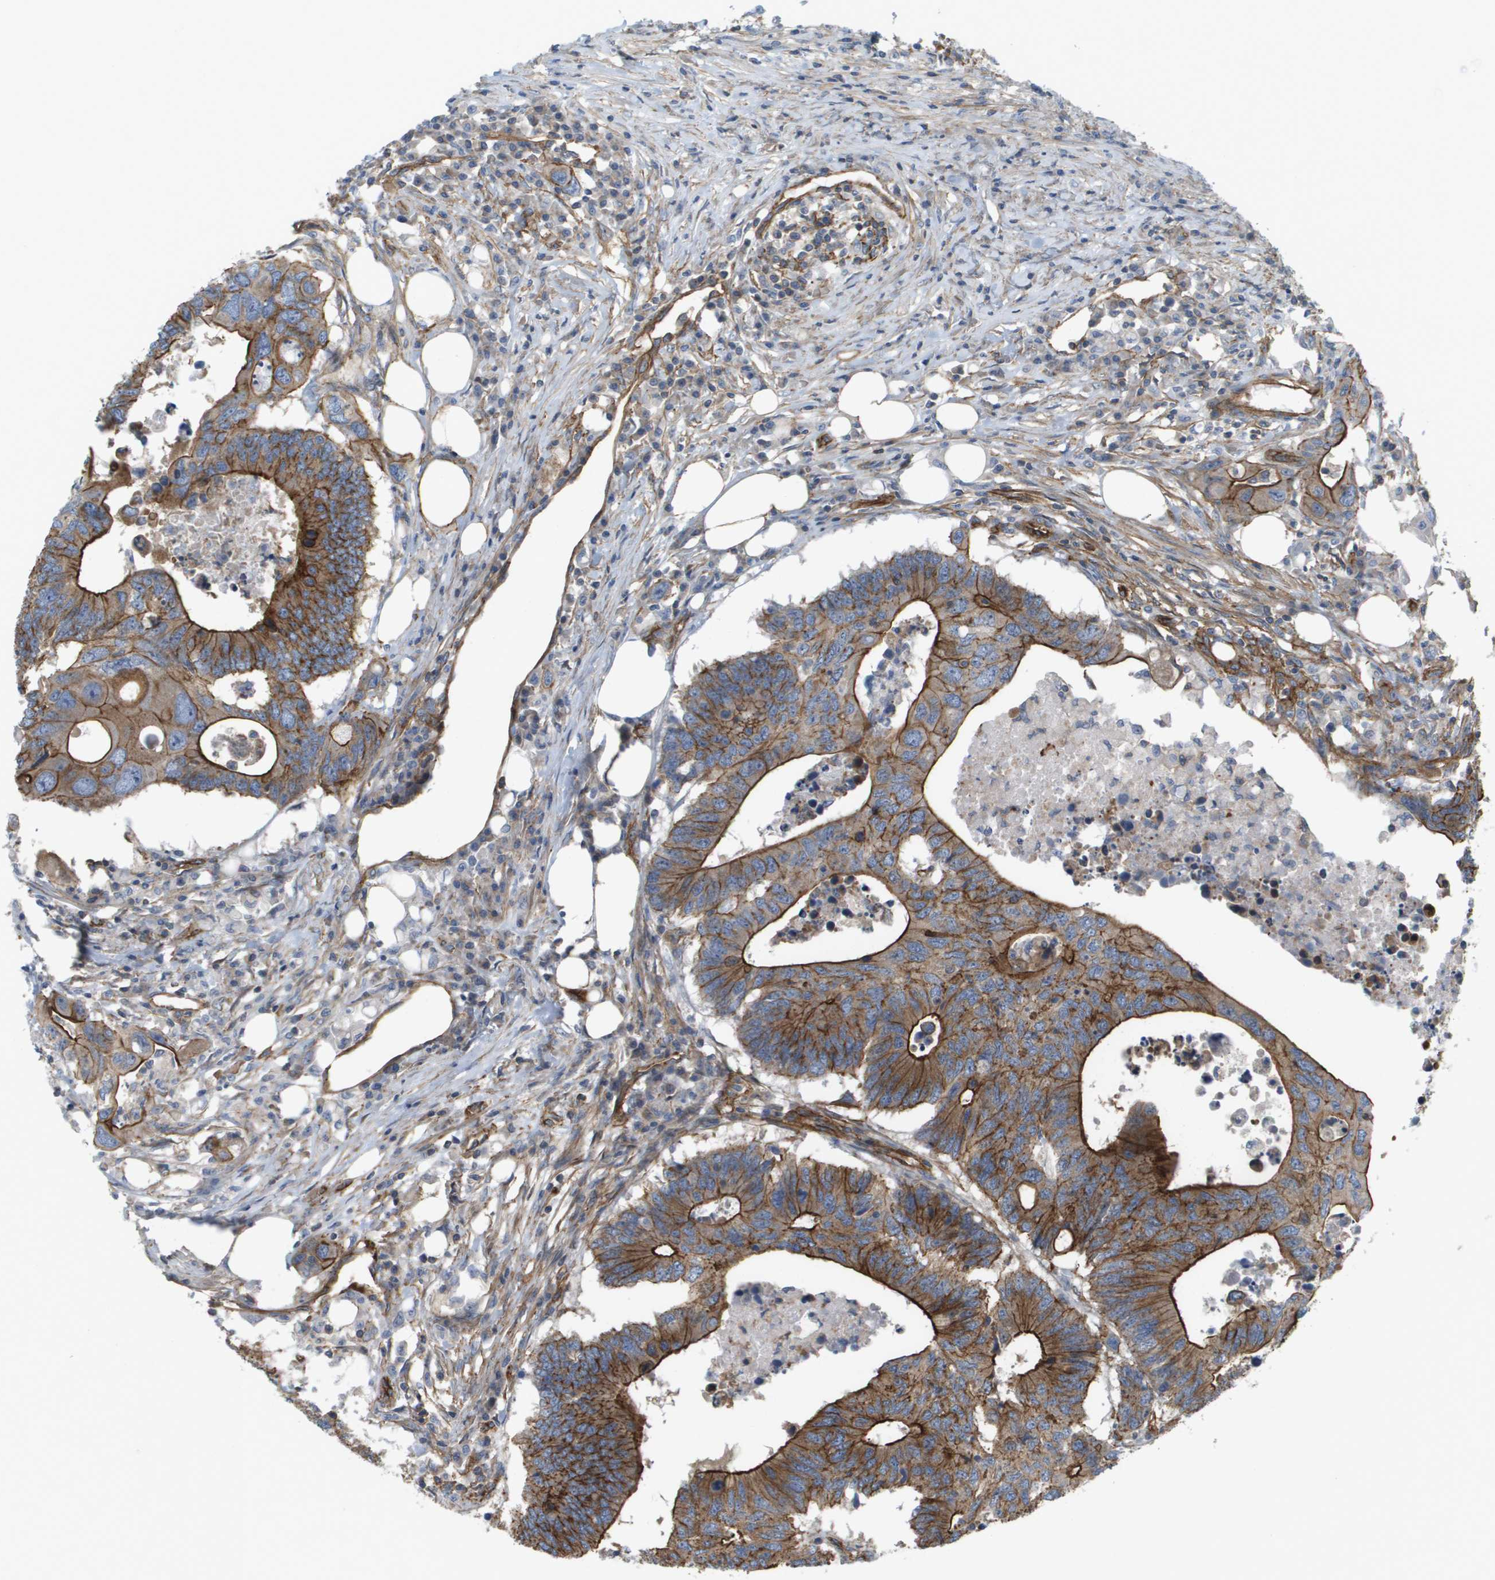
{"staining": {"intensity": "strong", "quantity": ">75%", "location": "cytoplasmic/membranous"}, "tissue": "colorectal cancer", "cell_type": "Tumor cells", "image_type": "cancer", "snomed": [{"axis": "morphology", "description": "Adenocarcinoma, NOS"}, {"axis": "topography", "description": "Colon"}], "caption": "The photomicrograph demonstrates a brown stain indicating the presence of a protein in the cytoplasmic/membranous of tumor cells in colorectal adenocarcinoma. (IHC, brightfield microscopy, high magnification).", "gene": "SGMS2", "patient": {"sex": "male", "age": 71}}